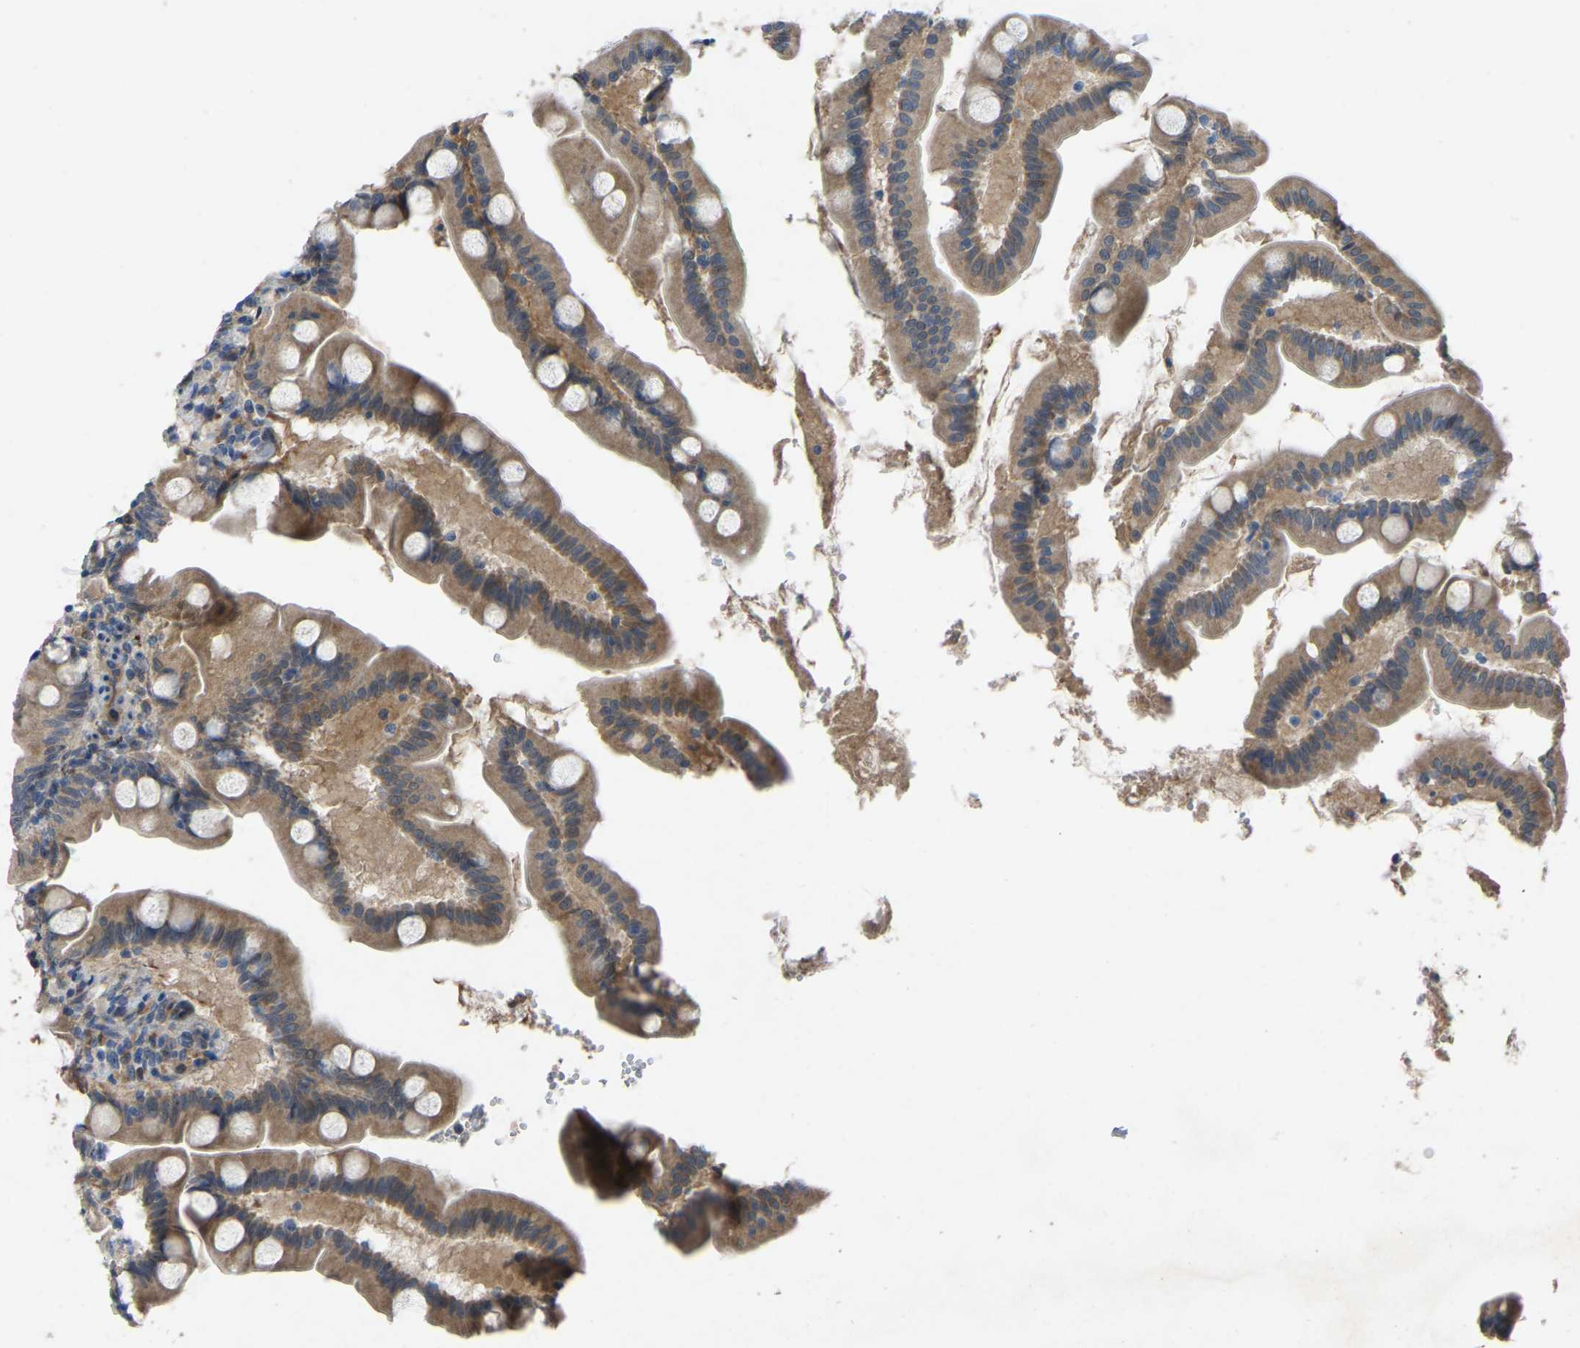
{"staining": {"intensity": "moderate", "quantity": ">75%", "location": "cytoplasmic/membranous"}, "tissue": "small intestine", "cell_type": "Glandular cells", "image_type": "normal", "snomed": [{"axis": "morphology", "description": "Normal tissue, NOS"}, {"axis": "topography", "description": "Small intestine"}], "caption": "Protein staining of unremarkable small intestine displays moderate cytoplasmic/membranous positivity in approximately >75% of glandular cells.", "gene": "FHIT", "patient": {"sex": "female", "age": 56}}